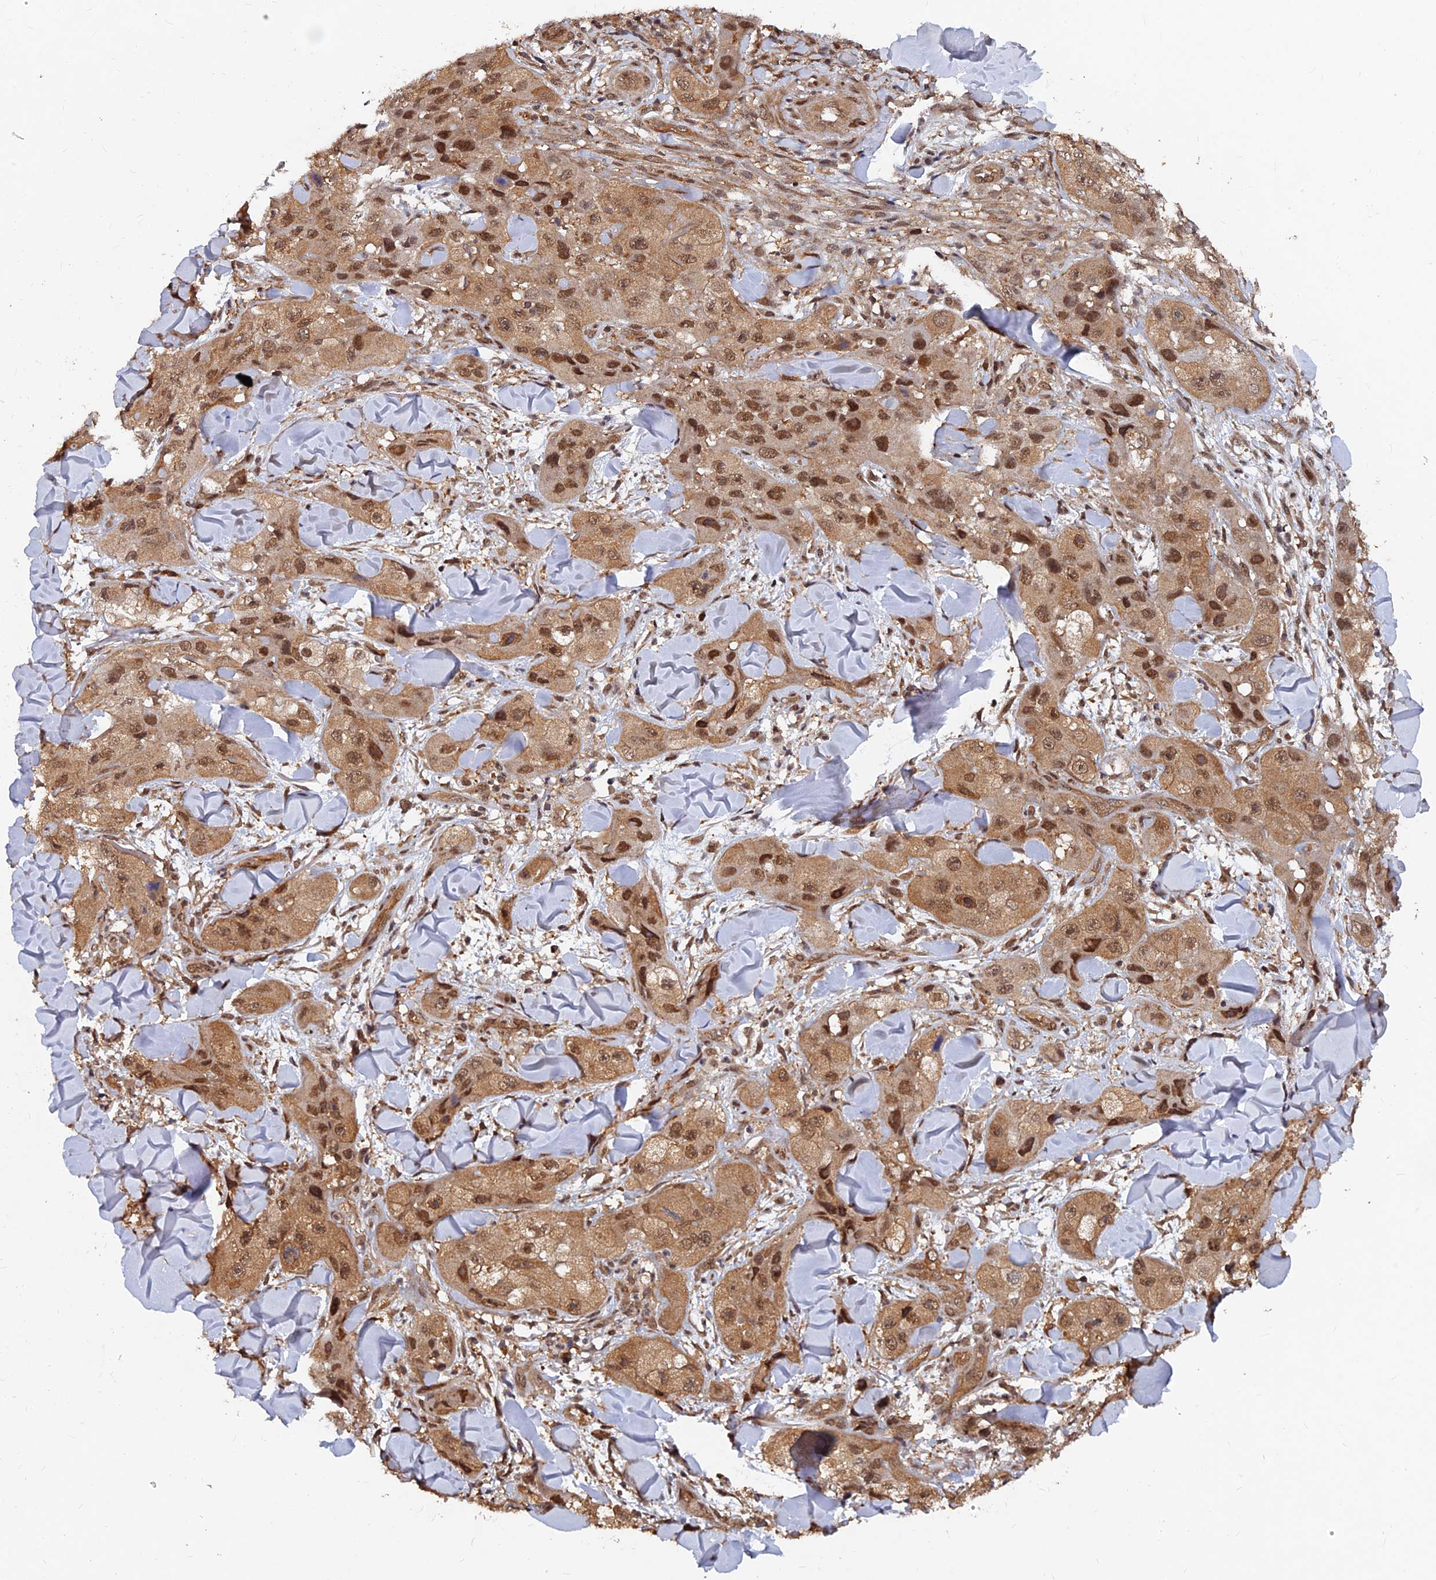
{"staining": {"intensity": "moderate", "quantity": ">75%", "location": "cytoplasmic/membranous,nuclear"}, "tissue": "skin cancer", "cell_type": "Tumor cells", "image_type": "cancer", "snomed": [{"axis": "morphology", "description": "Squamous cell carcinoma, NOS"}, {"axis": "topography", "description": "Skin"}, {"axis": "topography", "description": "Subcutis"}], "caption": "Human skin squamous cell carcinoma stained for a protein (brown) displays moderate cytoplasmic/membranous and nuclear positive staining in about >75% of tumor cells.", "gene": "FAM53C", "patient": {"sex": "male", "age": 73}}